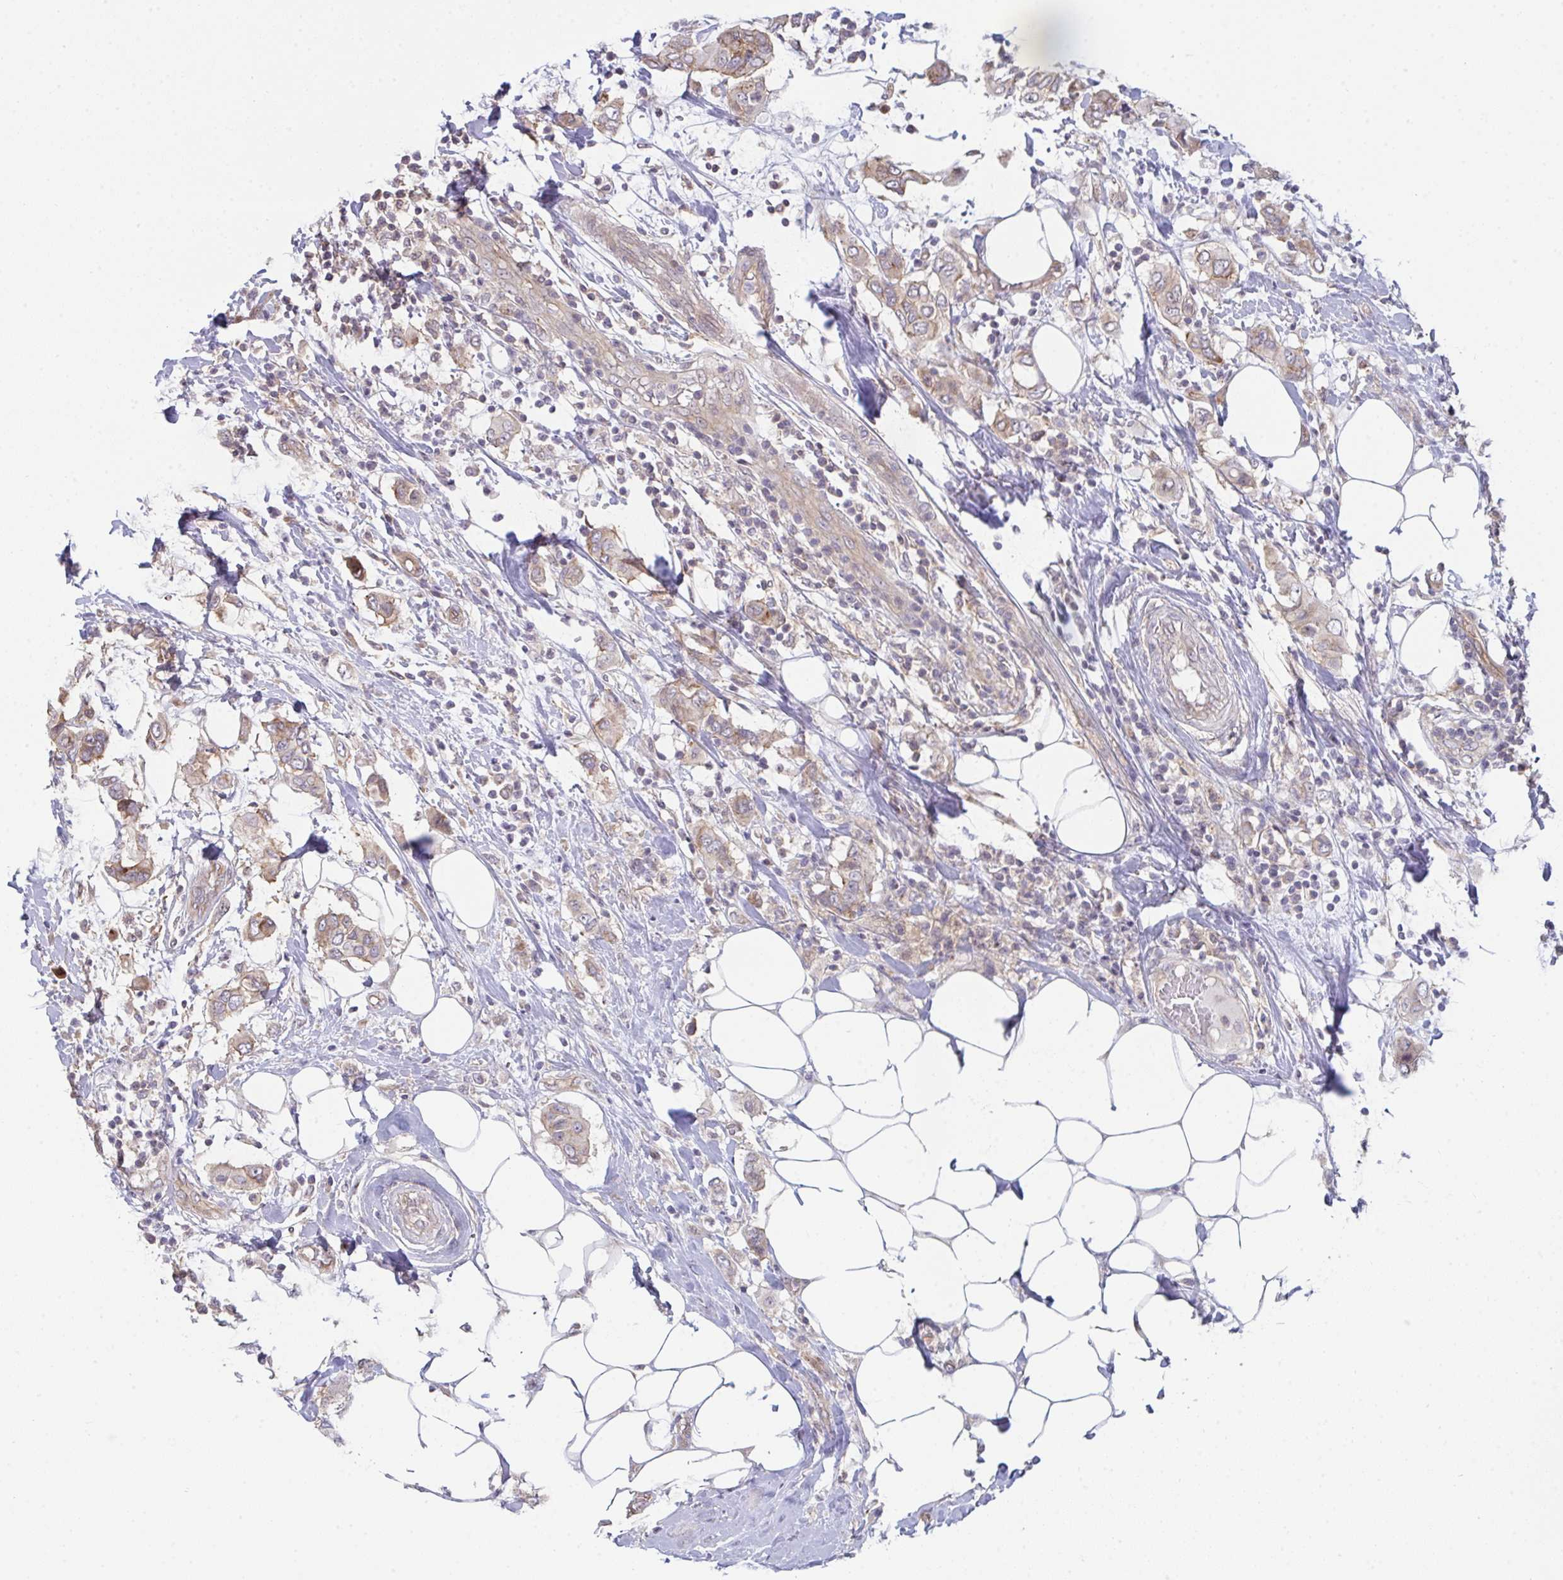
{"staining": {"intensity": "weak", "quantity": "25%-75%", "location": "cytoplasmic/membranous"}, "tissue": "breast cancer", "cell_type": "Tumor cells", "image_type": "cancer", "snomed": [{"axis": "morphology", "description": "Lobular carcinoma"}, {"axis": "topography", "description": "Breast"}], "caption": "The photomicrograph exhibits staining of breast lobular carcinoma, revealing weak cytoplasmic/membranous protein staining (brown color) within tumor cells.", "gene": "CASP9", "patient": {"sex": "female", "age": 51}}